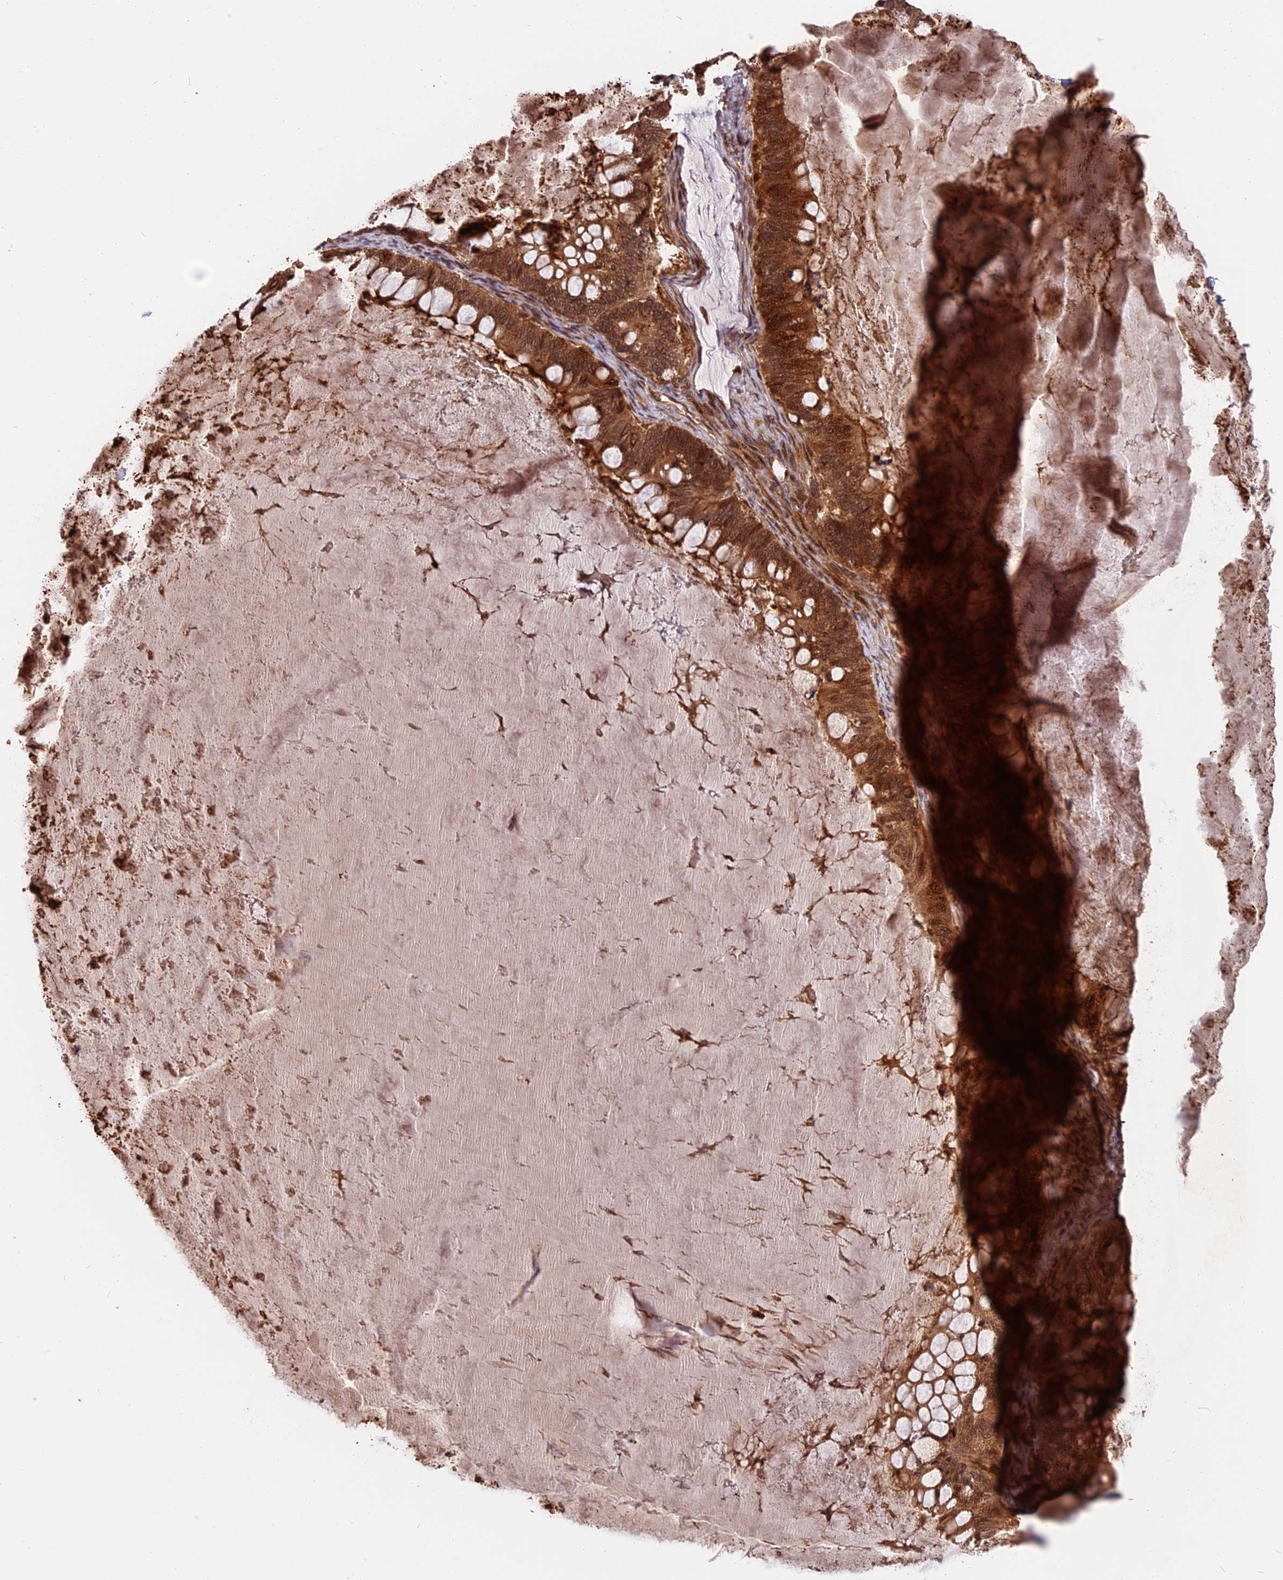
{"staining": {"intensity": "strong", "quantity": ">75%", "location": "cytoplasmic/membranous,nuclear"}, "tissue": "ovarian cancer", "cell_type": "Tumor cells", "image_type": "cancer", "snomed": [{"axis": "morphology", "description": "Cystadenocarcinoma, mucinous, NOS"}, {"axis": "topography", "description": "Ovary"}], "caption": "Human ovarian mucinous cystadenocarcinoma stained with a protein marker displays strong staining in tumor cells.", "gene": "ESCO1", "patient": {"sex": "female", "age": 61}}